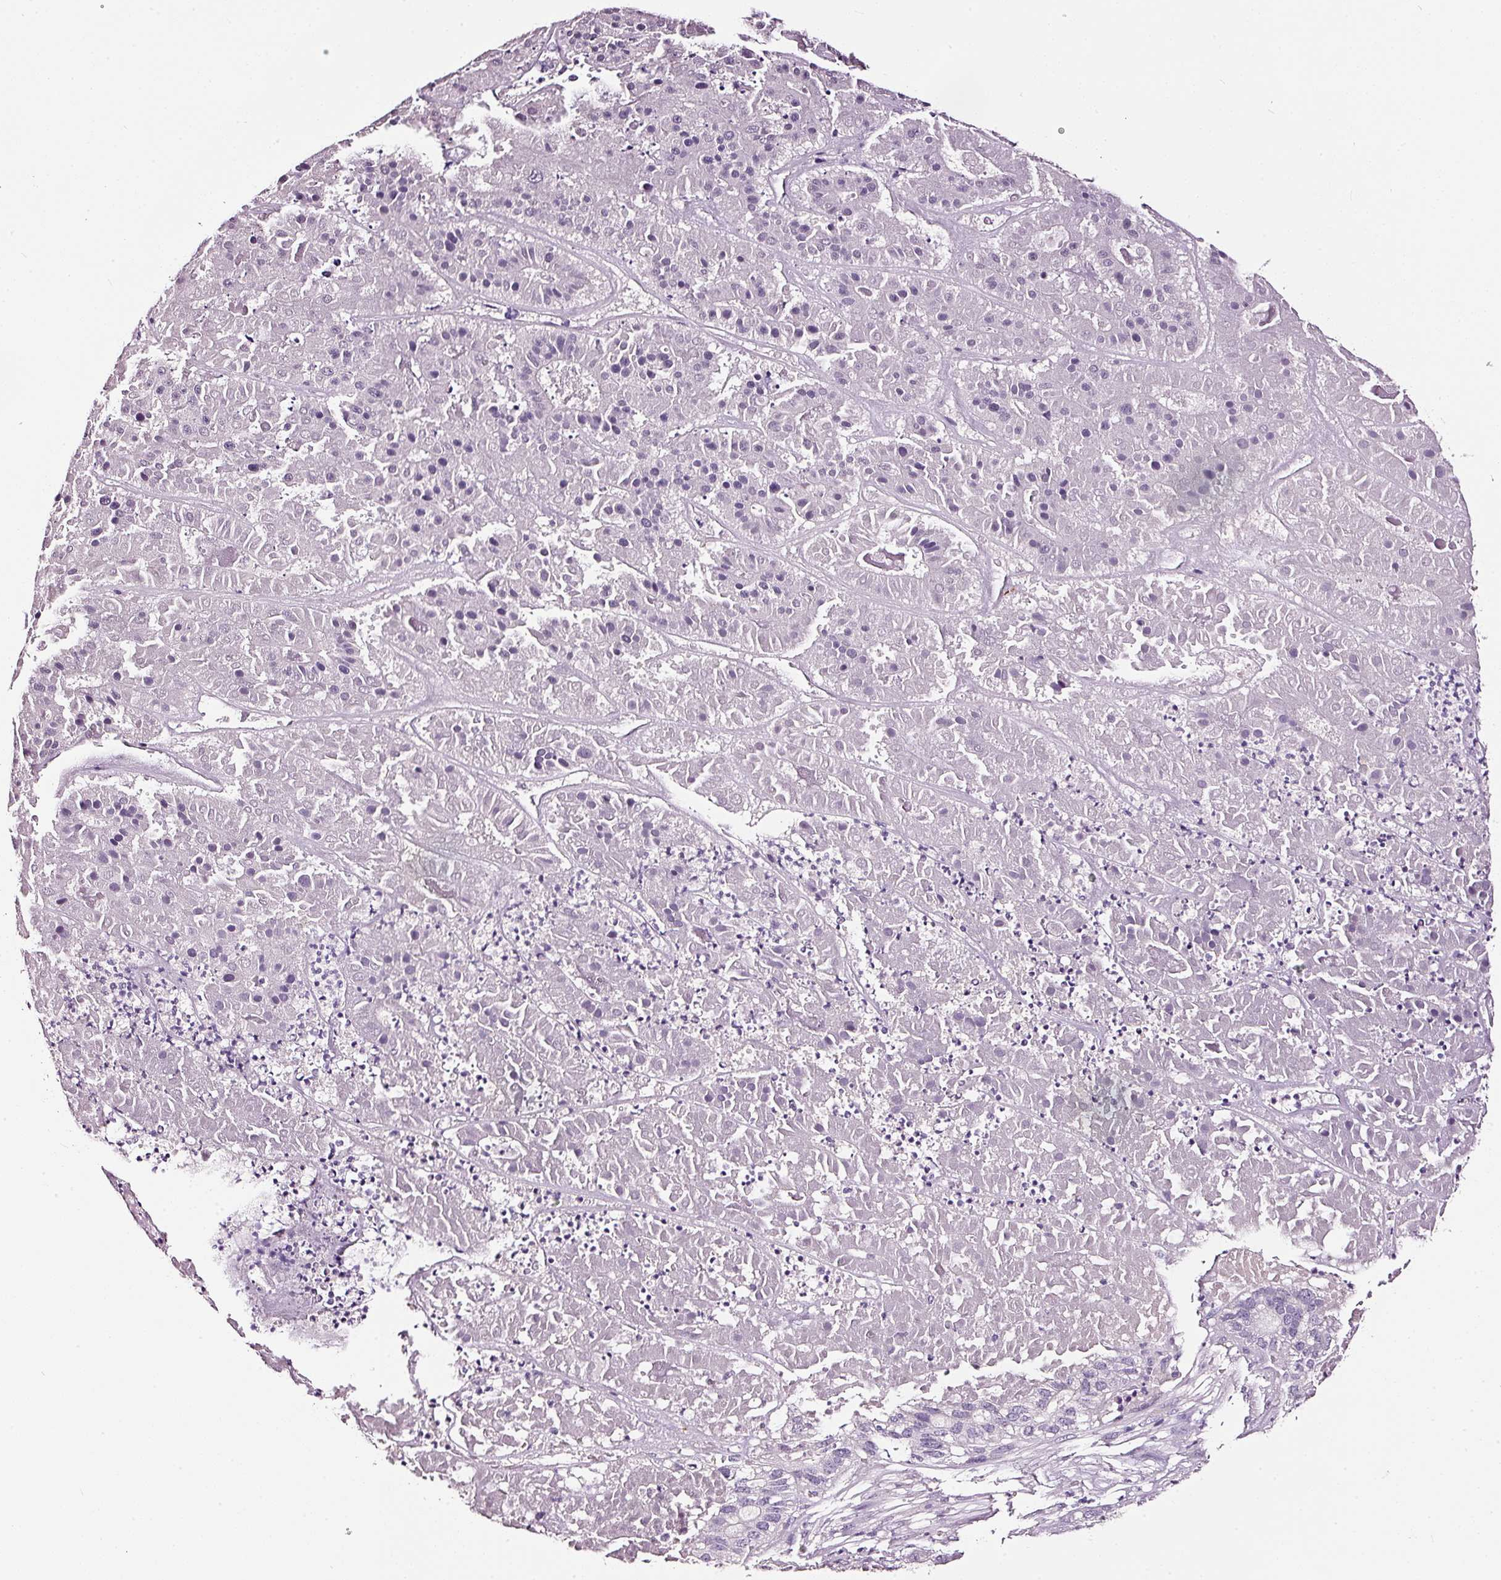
{"staining": {"intensity": "negative", "quantity": "none", "location": "none"}, "tissue": "pancreatic cancer", "cell_type": "Tumor cells", "image_type": "cancer", "snomed": [{"axis": "morphology", "description": "Adenocarcinoma, NOS"}, {"axis": "topography", "description": "Pancreas"}], "caption": "A photomicrograph of pancreatic adenocarcinoma stained for a protein displays no brown staining in tumor cells.", "gene": "LAMP3", "patient": {"sex": "male", "age": 50}}